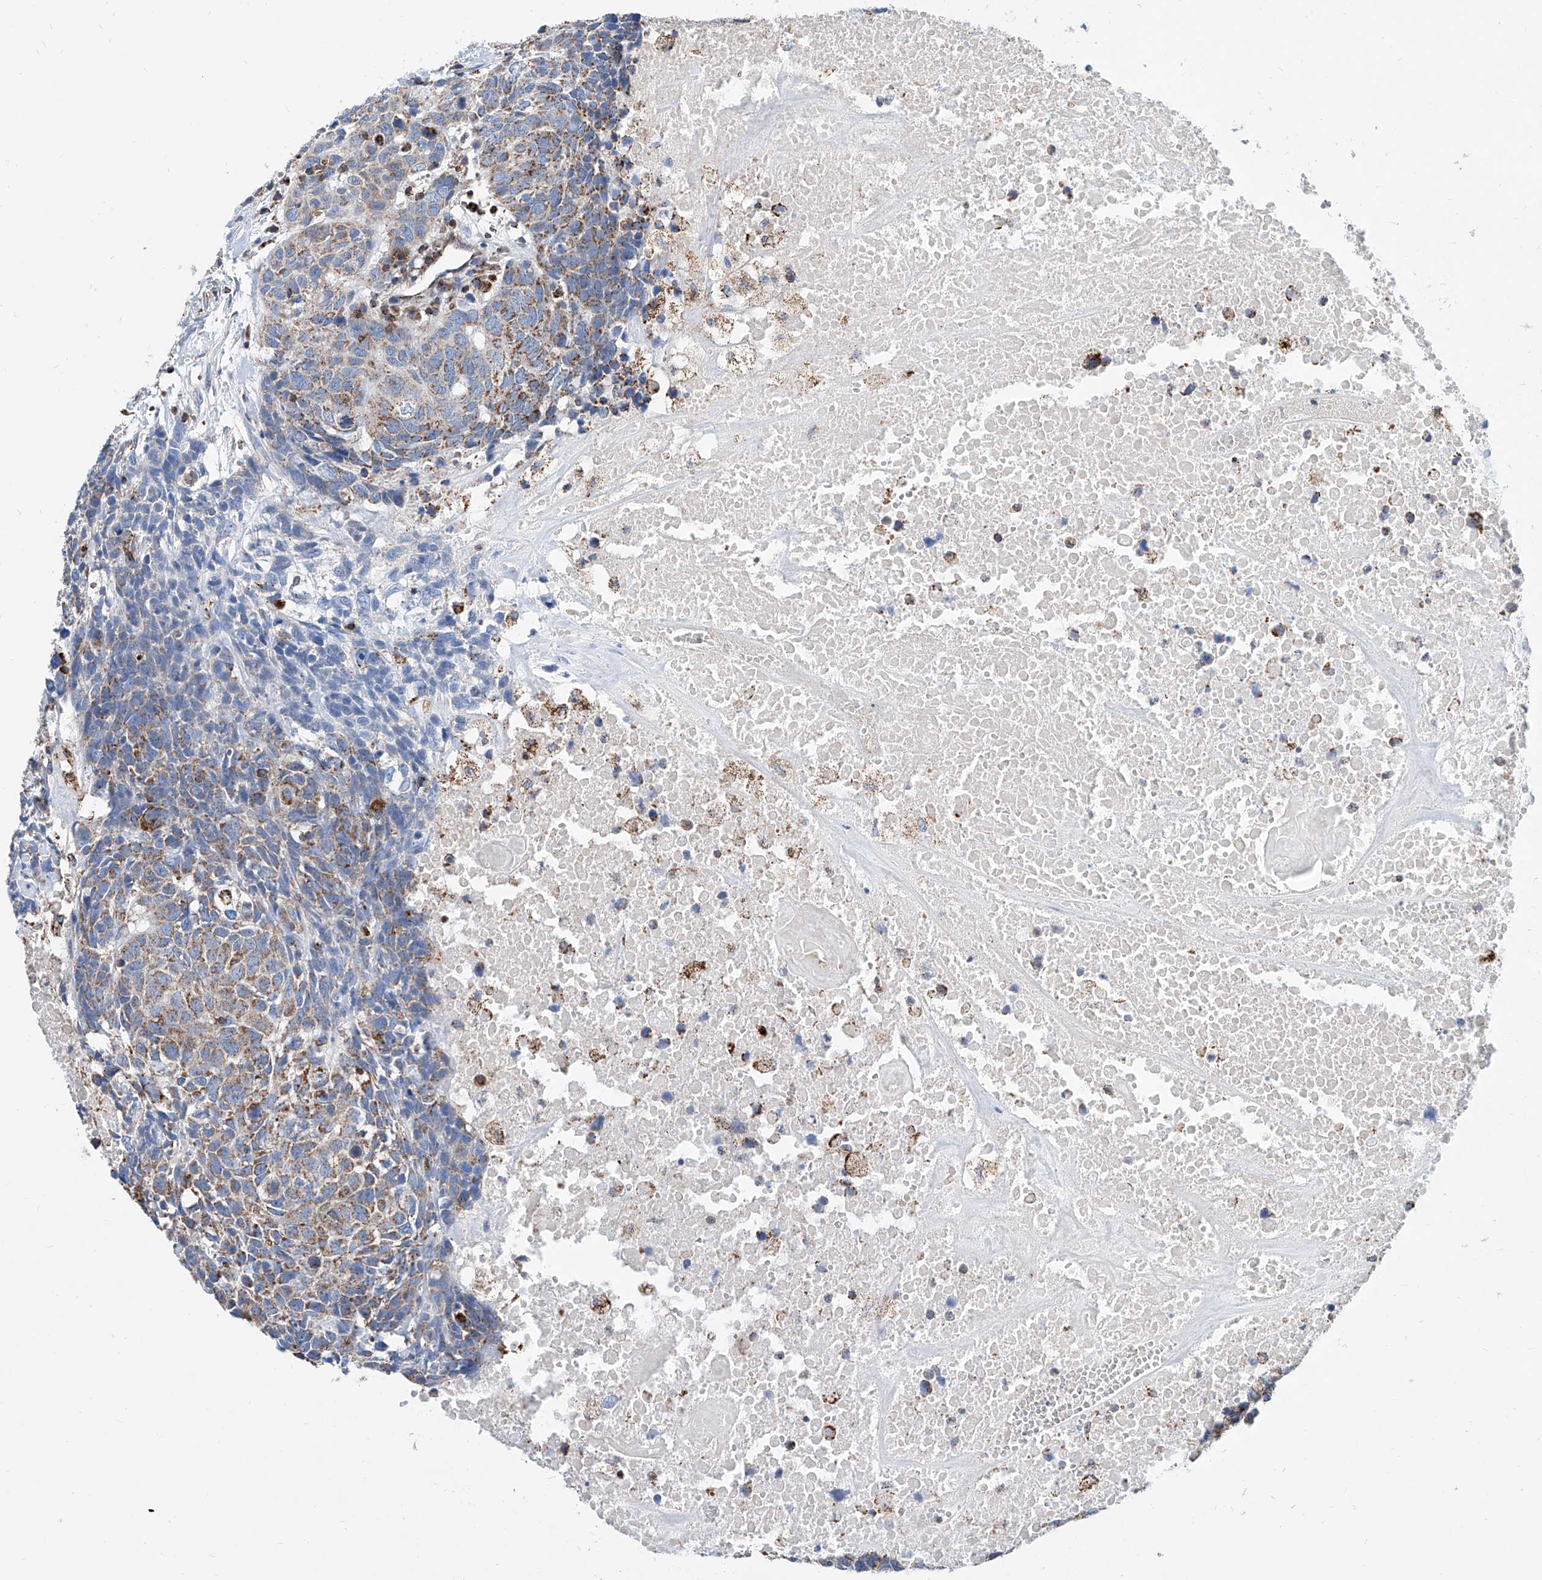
{"staining": {"intensity": "moderate", "quantity": ">75%", "location": "cytoplasmic/membranous"}, "tissue": "head and neck cancer", "cell_type": "Tumor cells", "image_type": "cancer", "snomed": [{"axis": "morphology", "description": "Squamous cell carcinoma, NOS"}, {"axis": "topography", "description": "Head-Neck"}], "caption": "Immunohistochemistry (DAB) staining of head and neck cancer exhibits moderate cytoplasmic/membranous protein positivity in approximately >75% of tumor cells.", "gene": "CPNE5", "patient": {"sex": "male", "age": 66}}